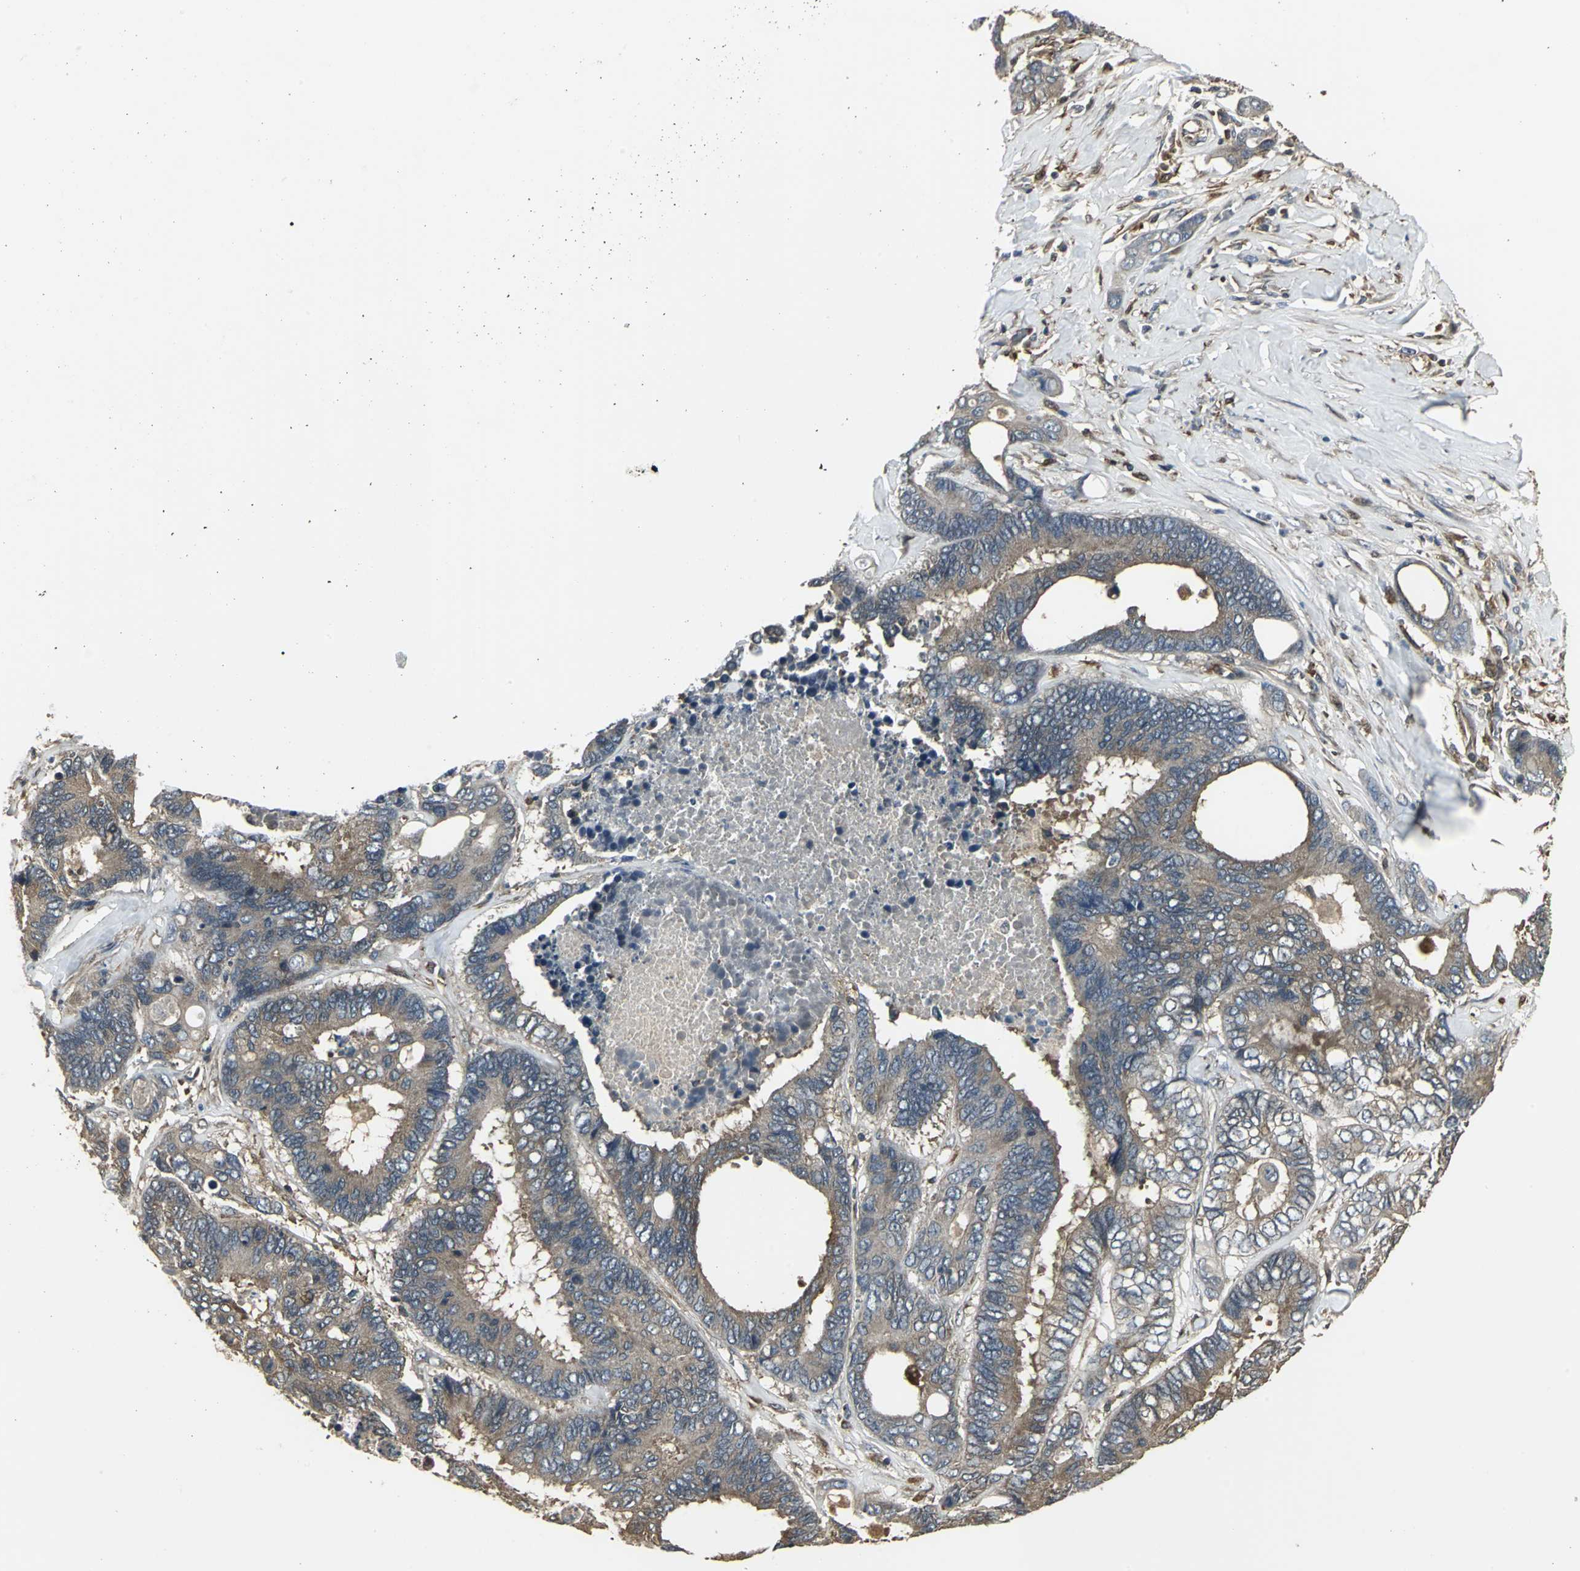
{"staining": {"intensity": "moderate", "quantity": ">75%", "location": "cytoplasmic/membranous"}, "tissue": "colorectal cancer", "cell_type": "Tumor cells", "image_type": "cancer", "snomed": [{"axis": "morphology", "description": "Adenocarcinoma, NOS"}, {"axis": "topography", "description": "Rectum"}], "caption": "This image reveals IHC staining of adenocarcinoma (colorectal), with medium moderate cytoplasmic/membranous staining in approximately >75% of tumor cells.", "gene": "PRXL2B", "patient": {"sex": "male", "age": 55}}